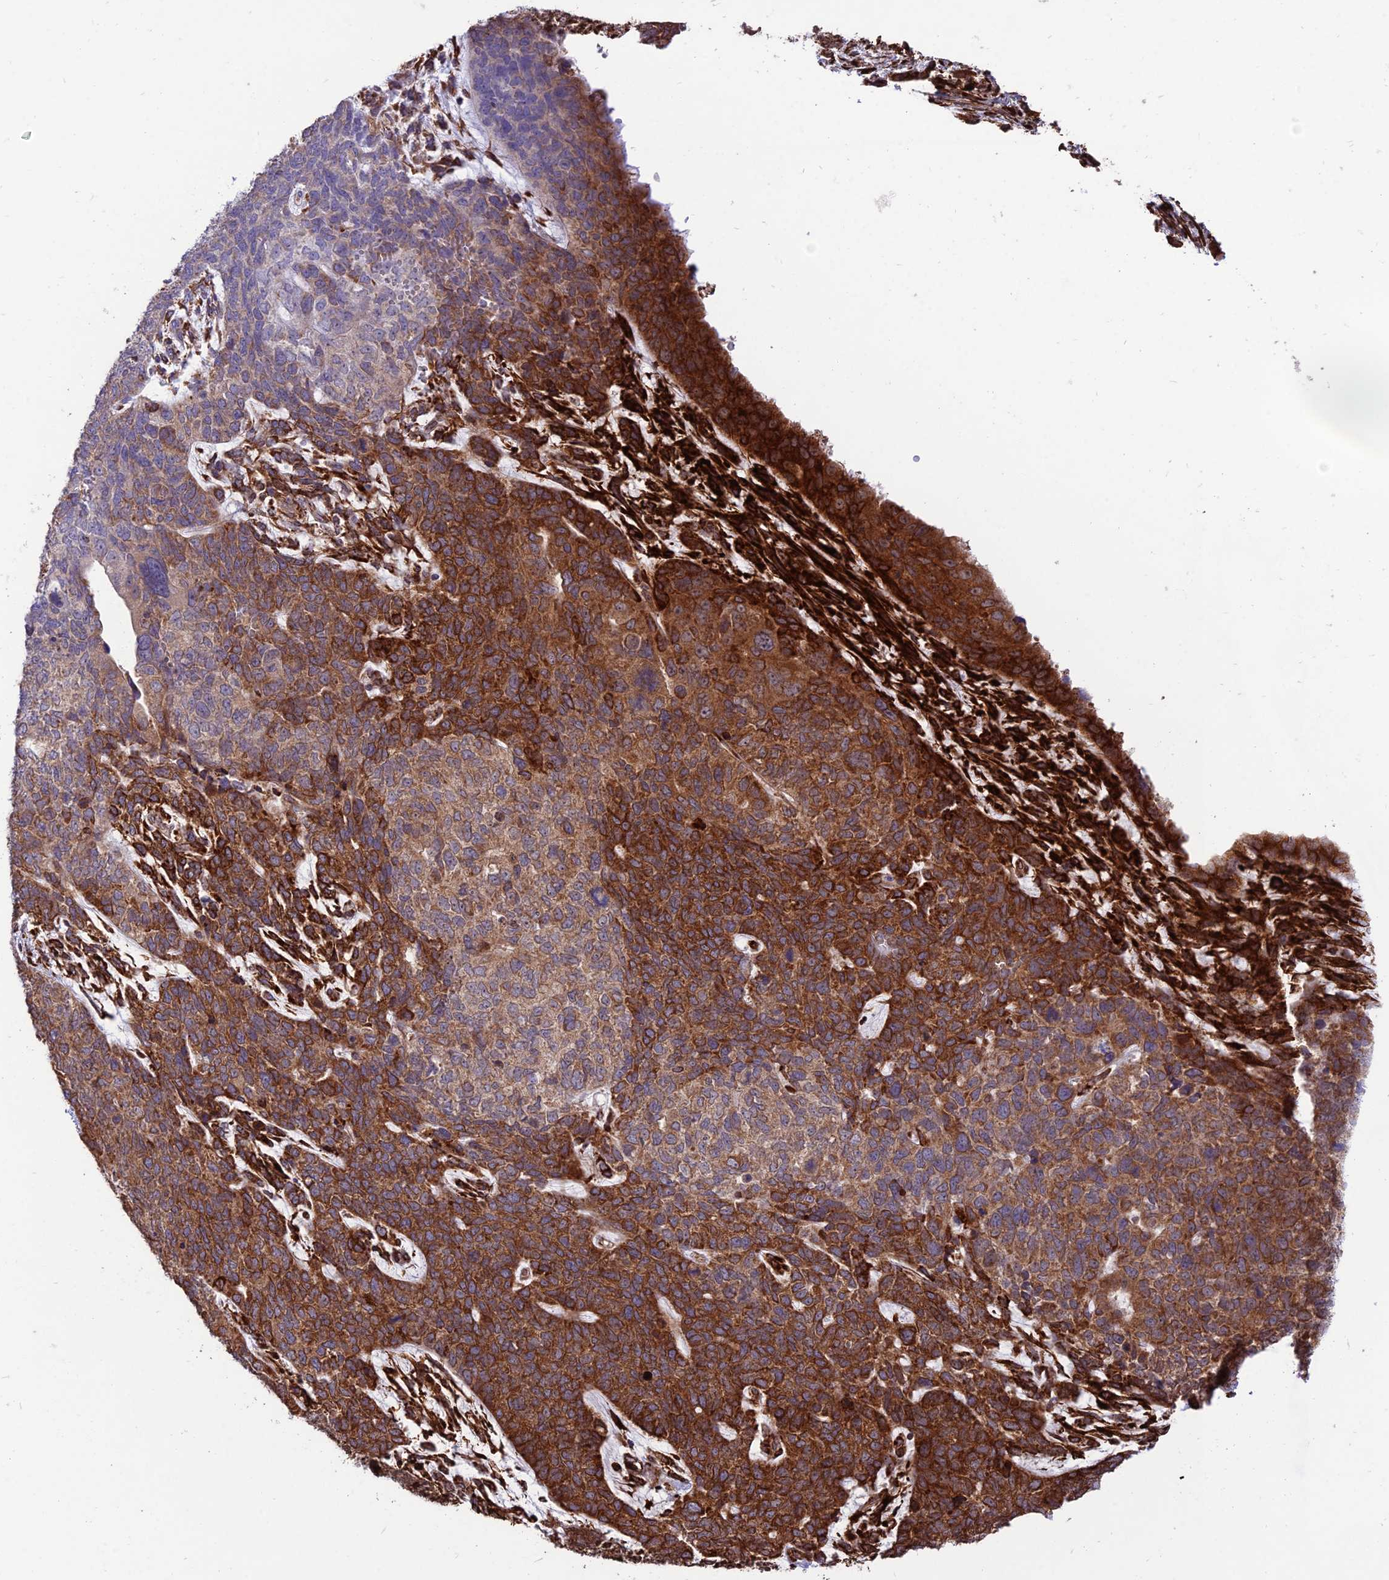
{"staining": {"intensity": "strong", "quantity": "25%-75%", "location": "cytoplasmic/membranous"}, "tissue": "cervical cancer", "cell_type": "Tumor cells", "image_type": "cancer", "snomed": [{"axis": "morphology", "description": "Squamous cell carcinoma, NOS"}, {"axis": "topography", "description": "Cervix"}], "caption": "Brown immunohistochemical staining in cervical cancer (squamous cell carcinoma) exhibits strong cytoplasmic/membranous positivity in about 25%-75% of tumor cells.", "gene": "CRTAP", "patient": {"sex": "female", "age": 63}}